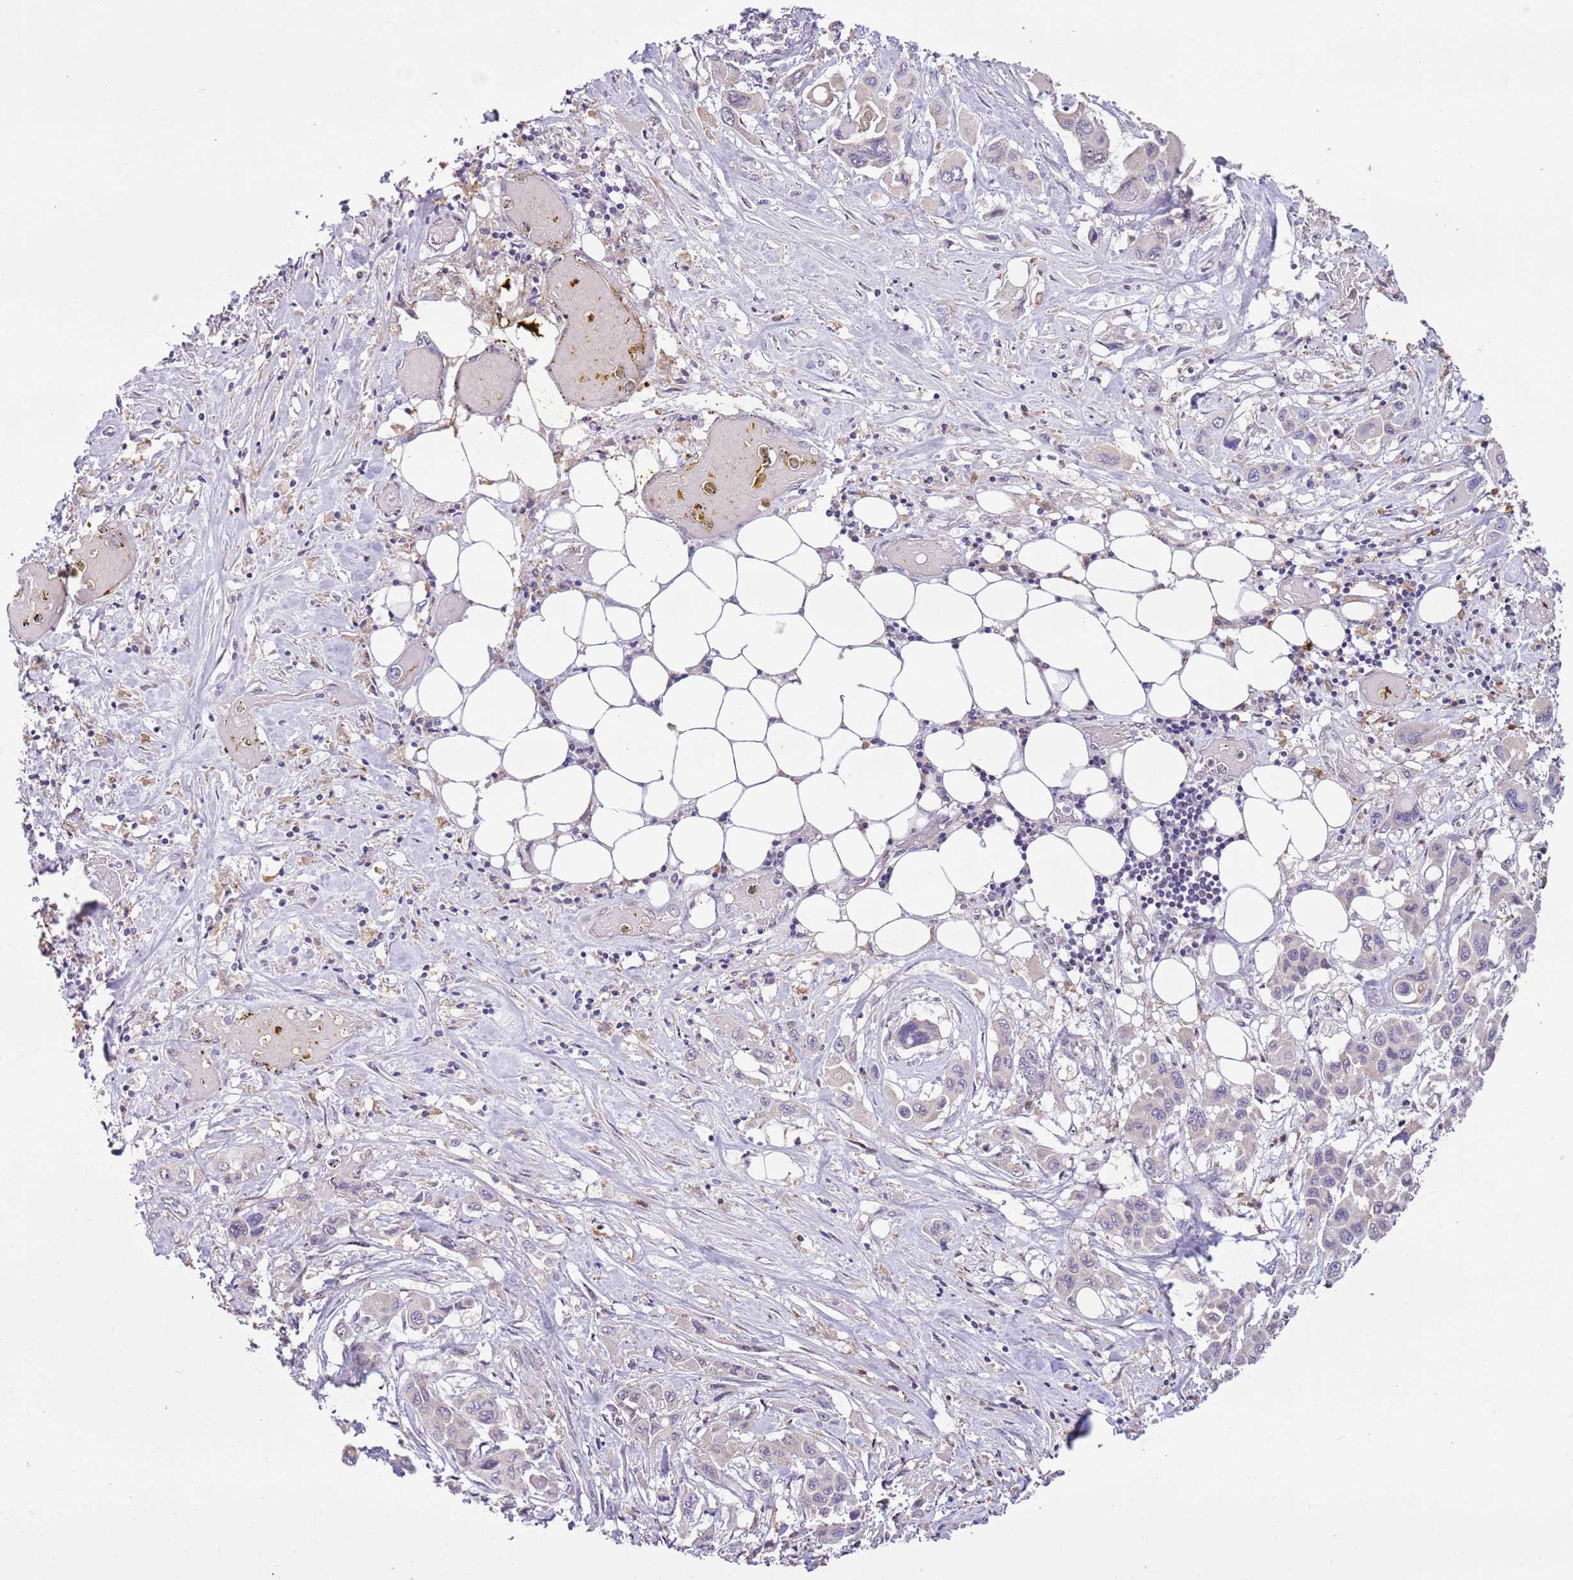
{"staining": {"intensity": "negative", "quantity": "none", "location": "none"}, "tissue": "pancreatic cancer", "cell_type": "Tumor cells", "image_type": "cancer", "snomed": [{"axis": "morphology", "description": "Adenocarcinoma, NOS"}, {"axis": "topography", "description": "Pancreas"}], "caption": "Immunohistochemical staining of pancreatic cancer displays no significant expression in tumor cells.", "gene": "CAPN9", "patient": {"sex": "male", "age": 92}}